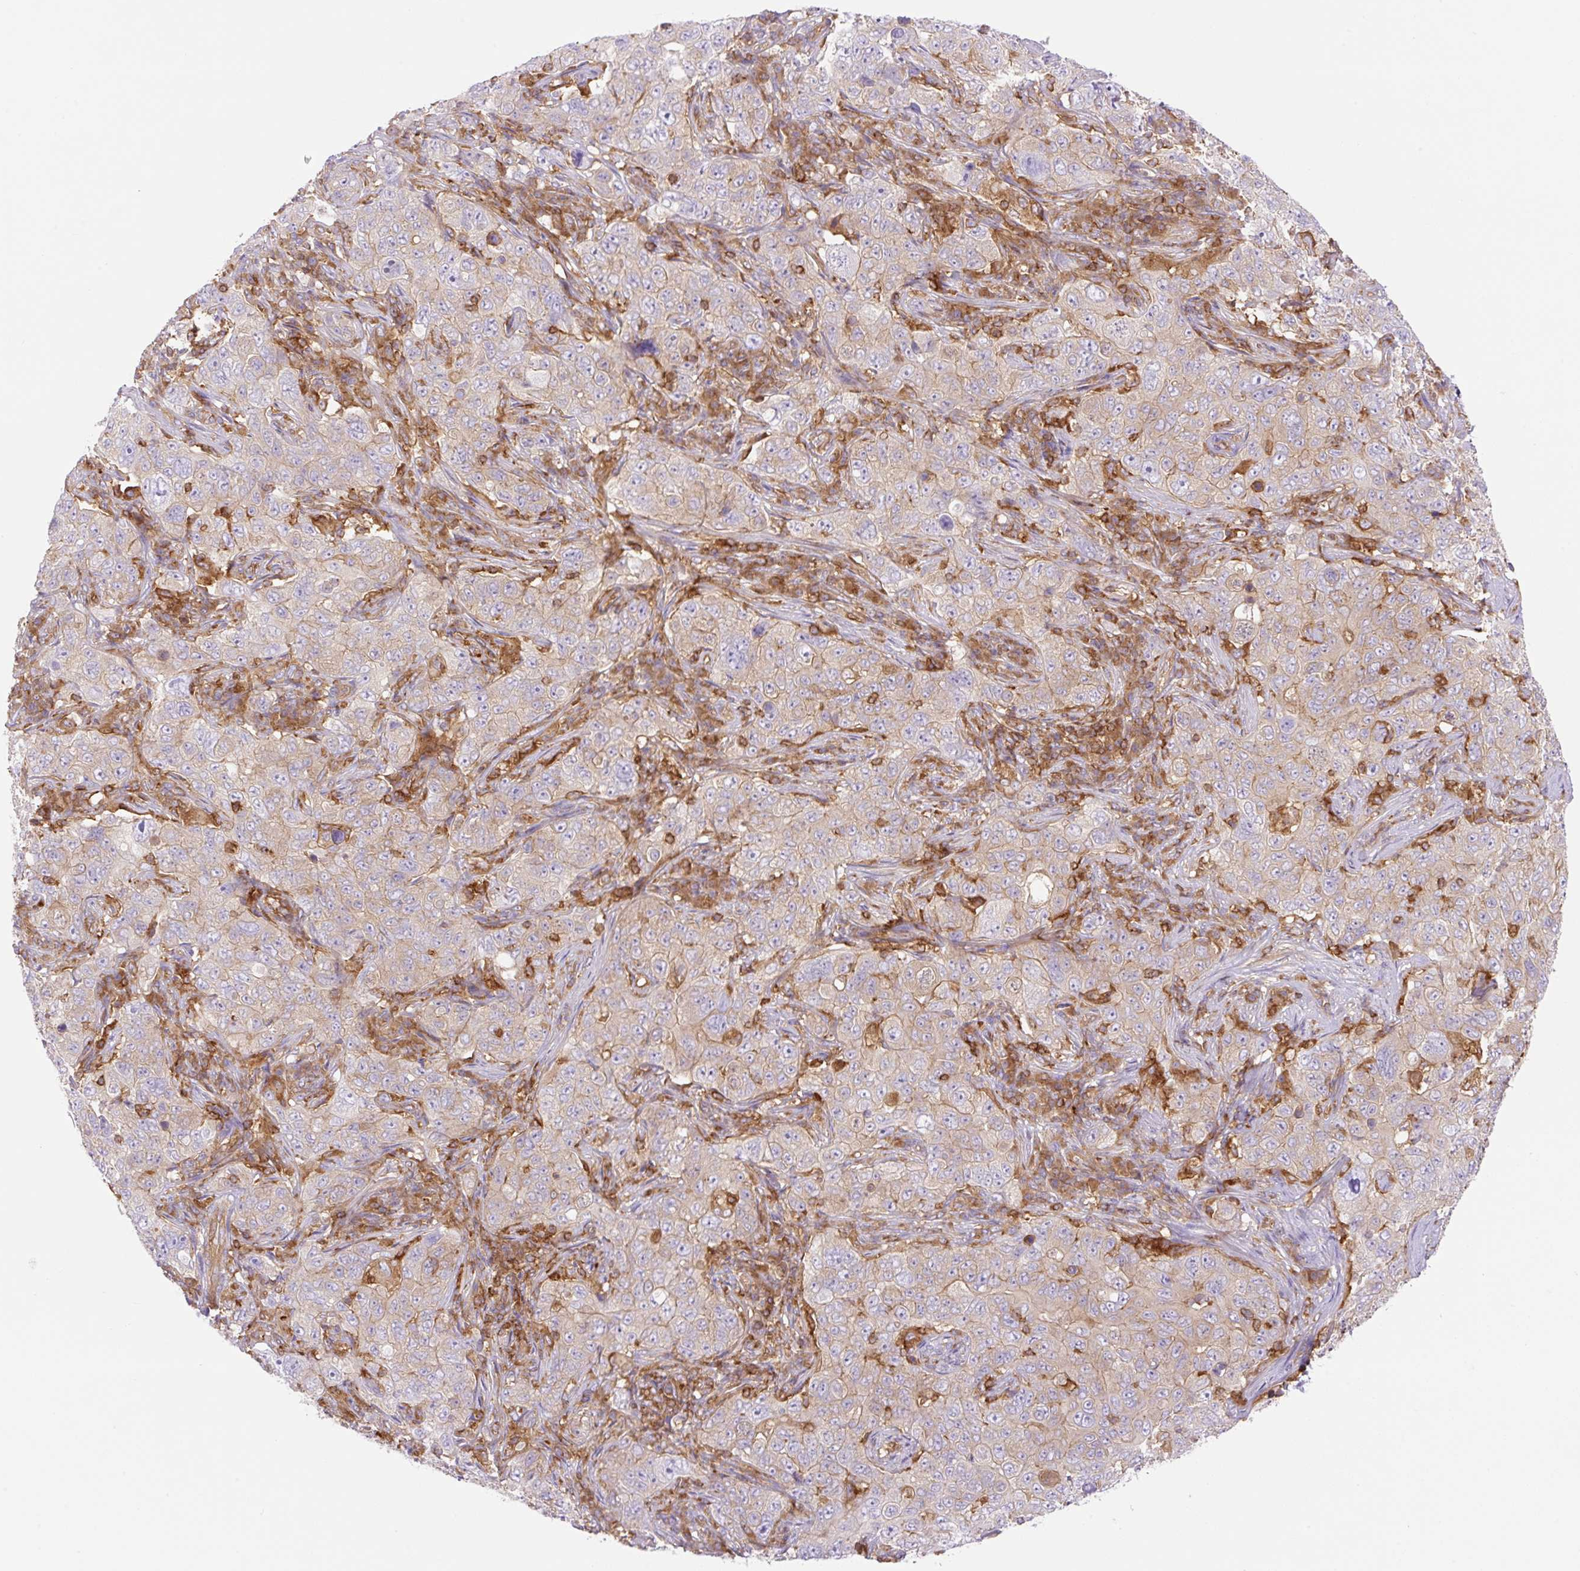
{"staining": {"intensity": "weak", "quantity": ">75%", "location": "cytoplasmic/membranous"}, "tissue": "pancreatic cancer", "cell_type": "Tumor cells", "image_type": "cancer", "snomed": [{"axis": "morphology", "description": "Adenocarcinoma, NOS"}, {"axis": "topography", "description": "Pancreas"}], "caption": "Brown immunohistochemical staining in human adenocarcinoma (pancreatic) reveals weak cytoplasmic/membranous expression in approximately >75% of tumor cells. The protein of interest is shown in brown color, while the nuclei are stained blue.", "gene": "DNM2", "patient": {"sex": "male", "age": 68}}